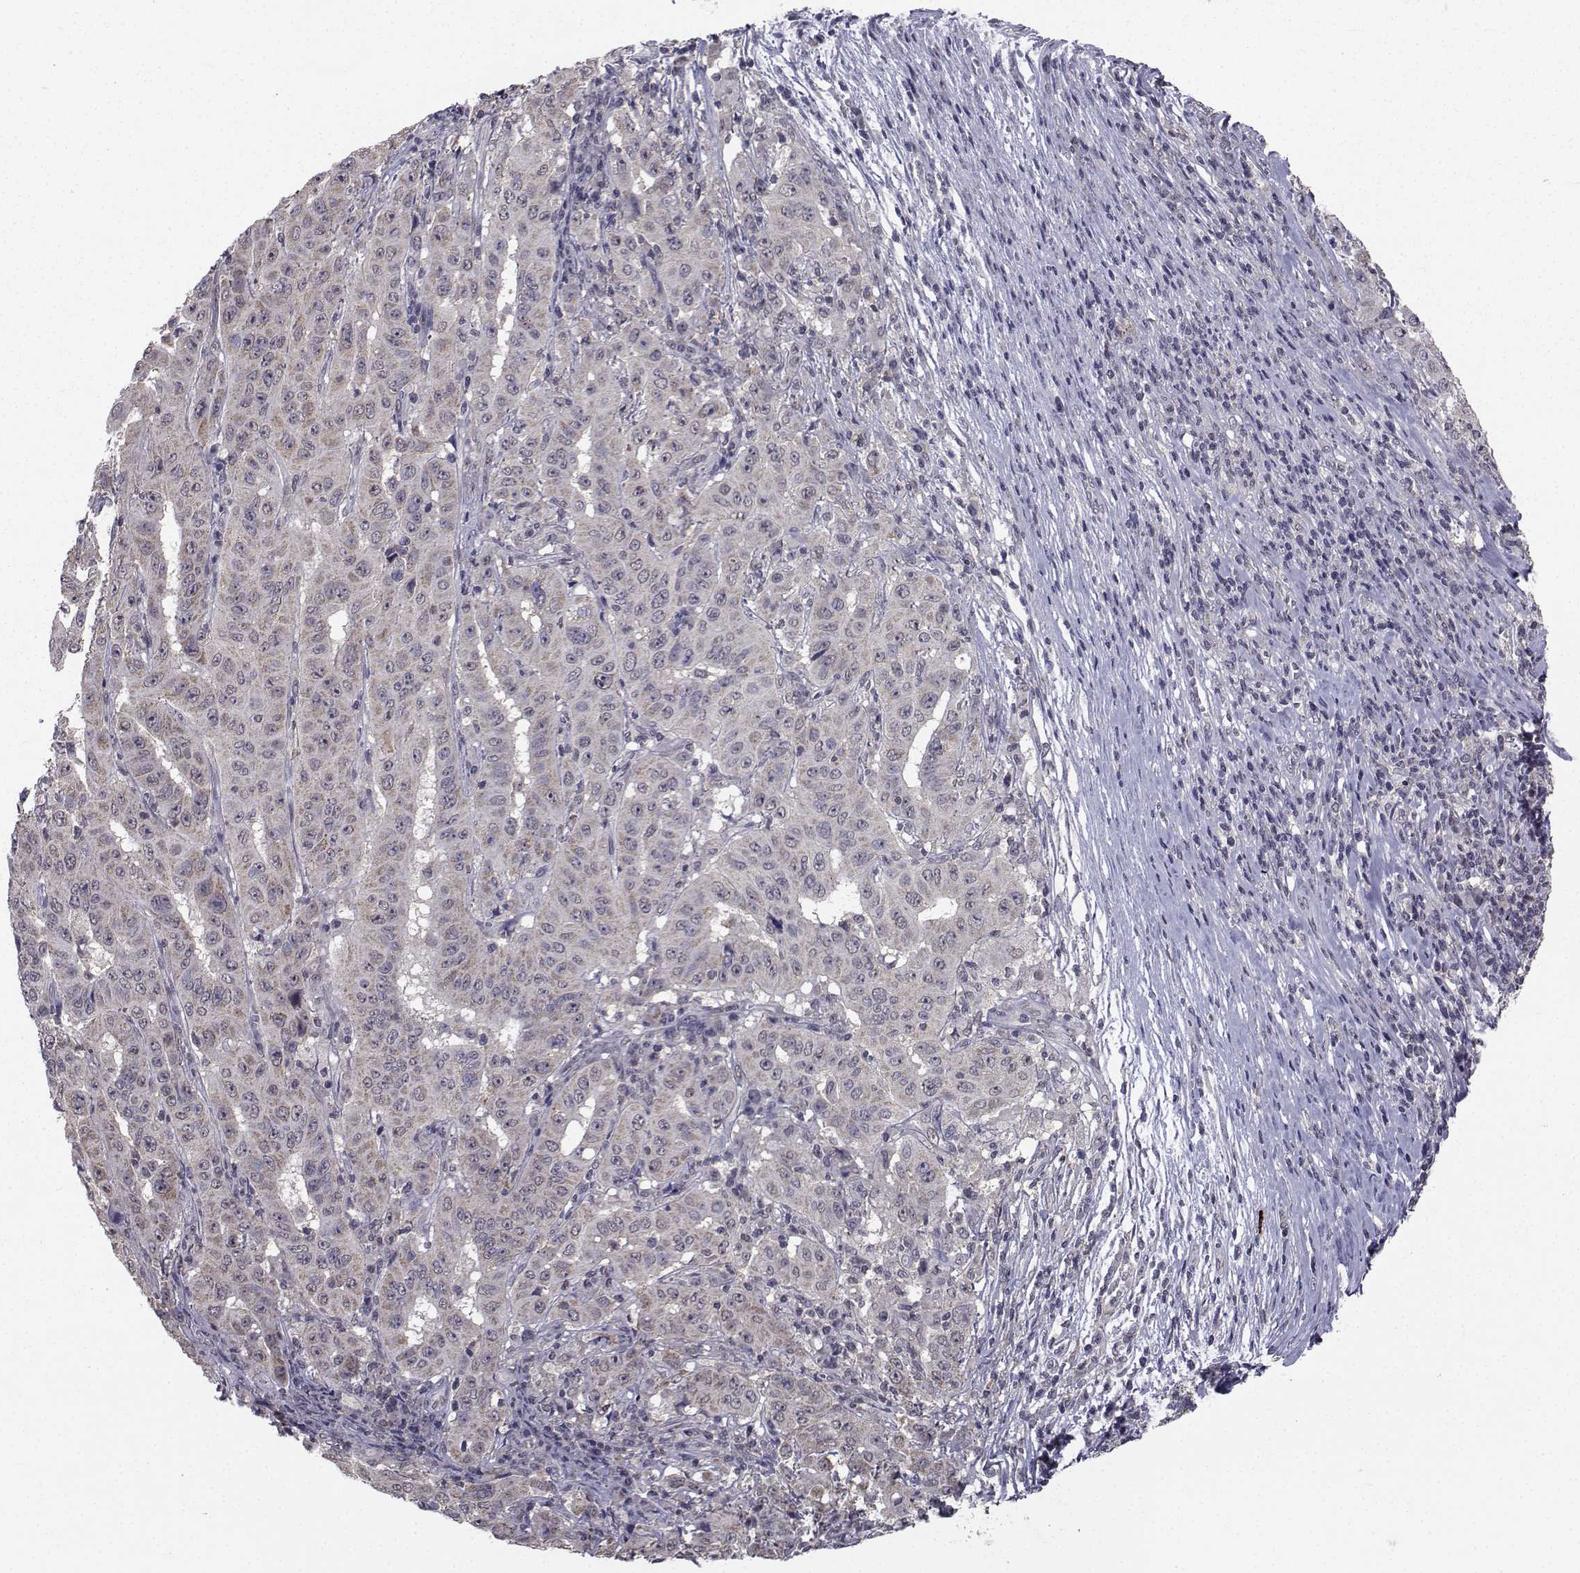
{"staining": {"intensity": "weak", "quantity": "25%-75%", "location": "cytoplasmic/membranous"}, "tissue": "pancreatic cancer", "cell_type": "Tumor cells", "image_type": "cancer", "snomed": [{"axis": "morphology", "description": "Adenocarcinoma, NOS"}, {"axis": "topography", "description": "Pancreas"}], "caption": "Immunohistochemical staining of pancreatic cancer exhibits low levels of weak cytoplasmic/membranous expression in about 25%-75% of tumor cells.", "gene": "CYP2S1", "patient": {"sex": "male", "age": 63}}